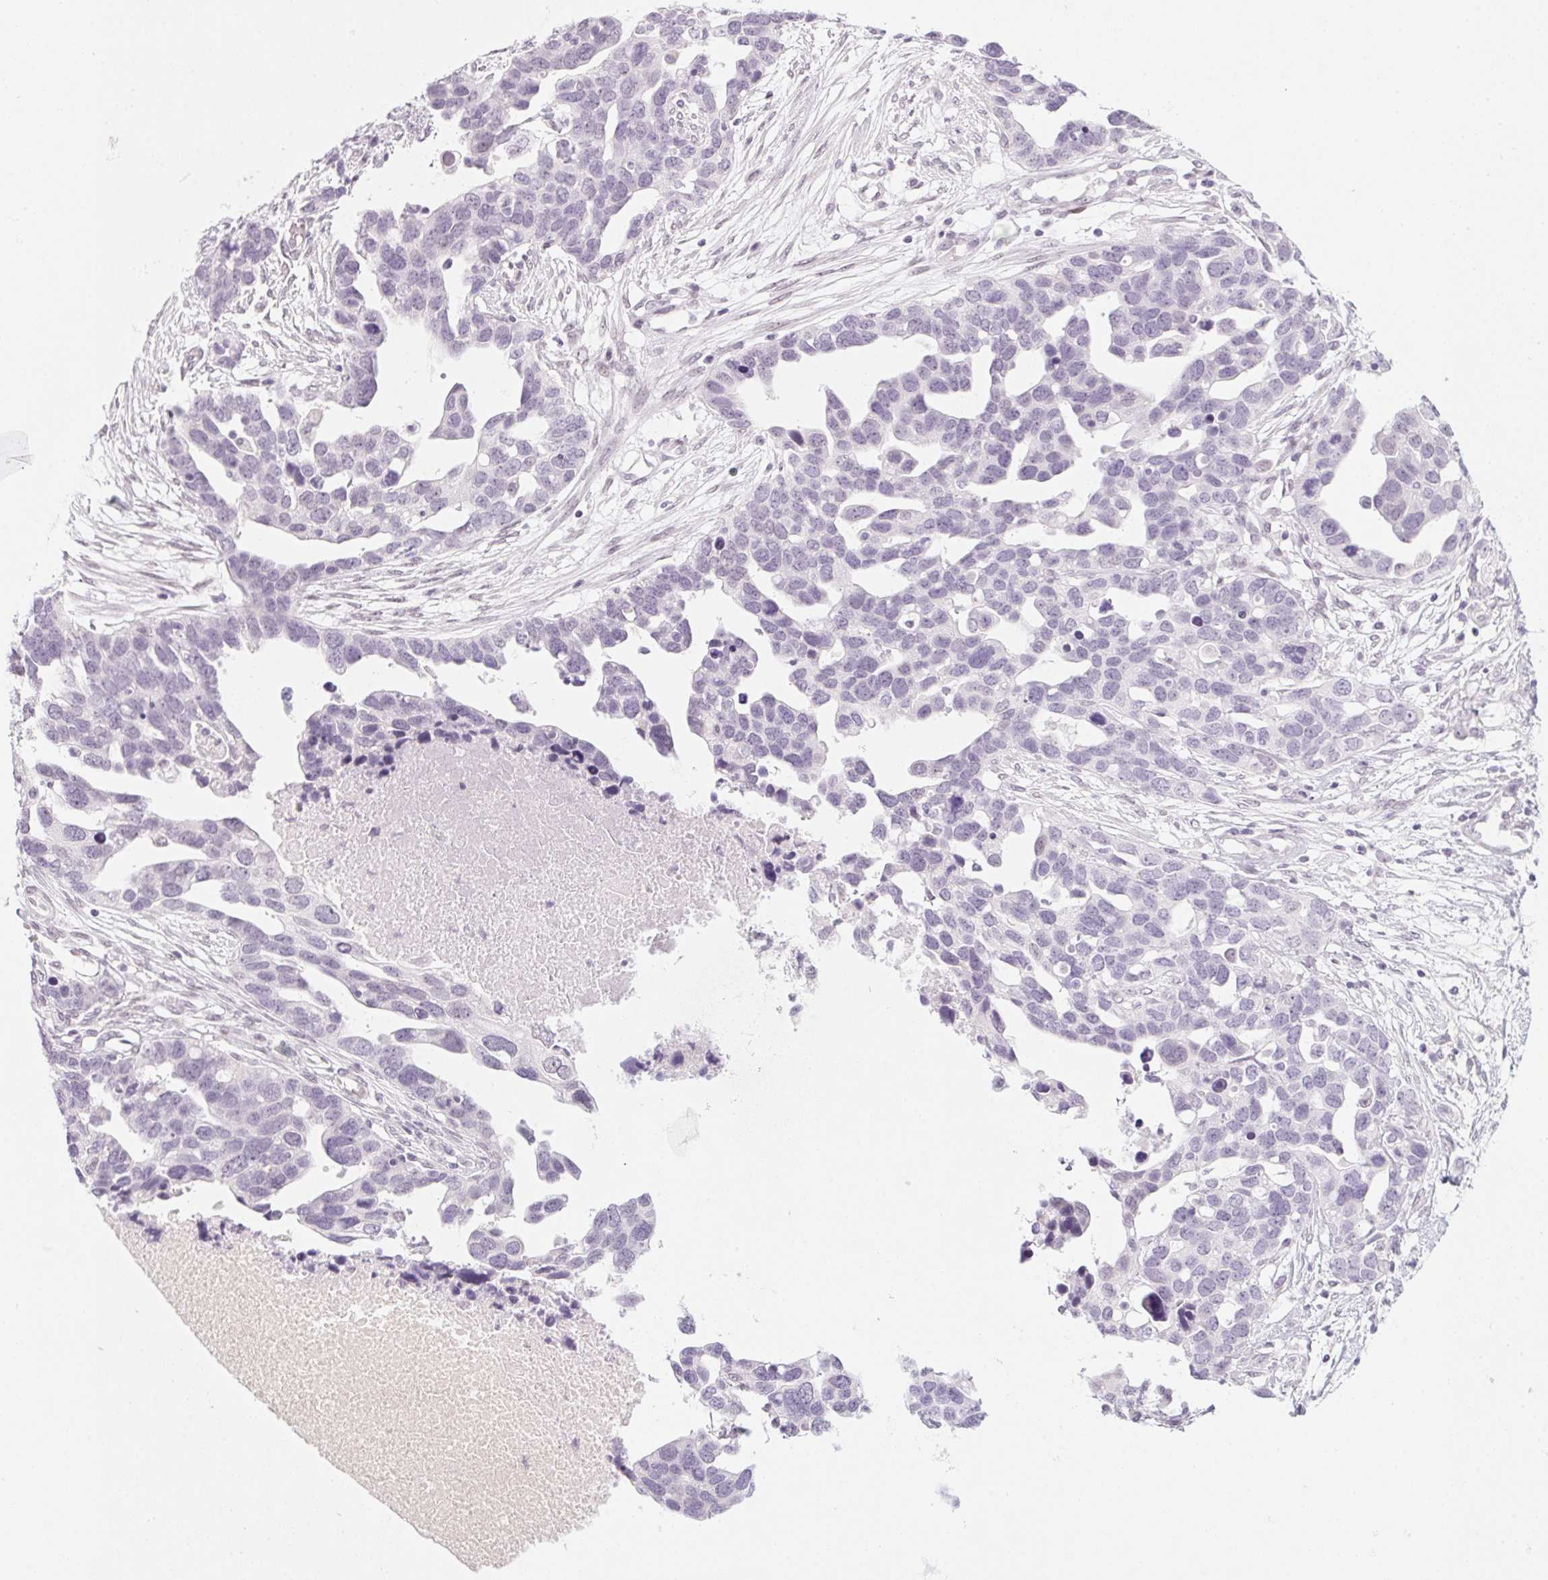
{"staining": {"intensity": "negative", "quantity": "none", "location": "none"}, "tissue": "ovarian cancer", "cell_type": "Tumor cells", "image_type": "cancer", "snomed": [{"axis": "morphology", "description": "Cystadenocarcinoma, serous, NOS"}, {"axis": "topography", "description": "Ovary"}], "caption": "High power microscopy image of an IHC photomicrograph of ovarian cancer (serous cystadenocarcinoma), revealing no significant staining in tumor cells. Nuclei are stained in blue.", "gene": "KCNQ2", "patient": {"sex": "female", "age": 54}}